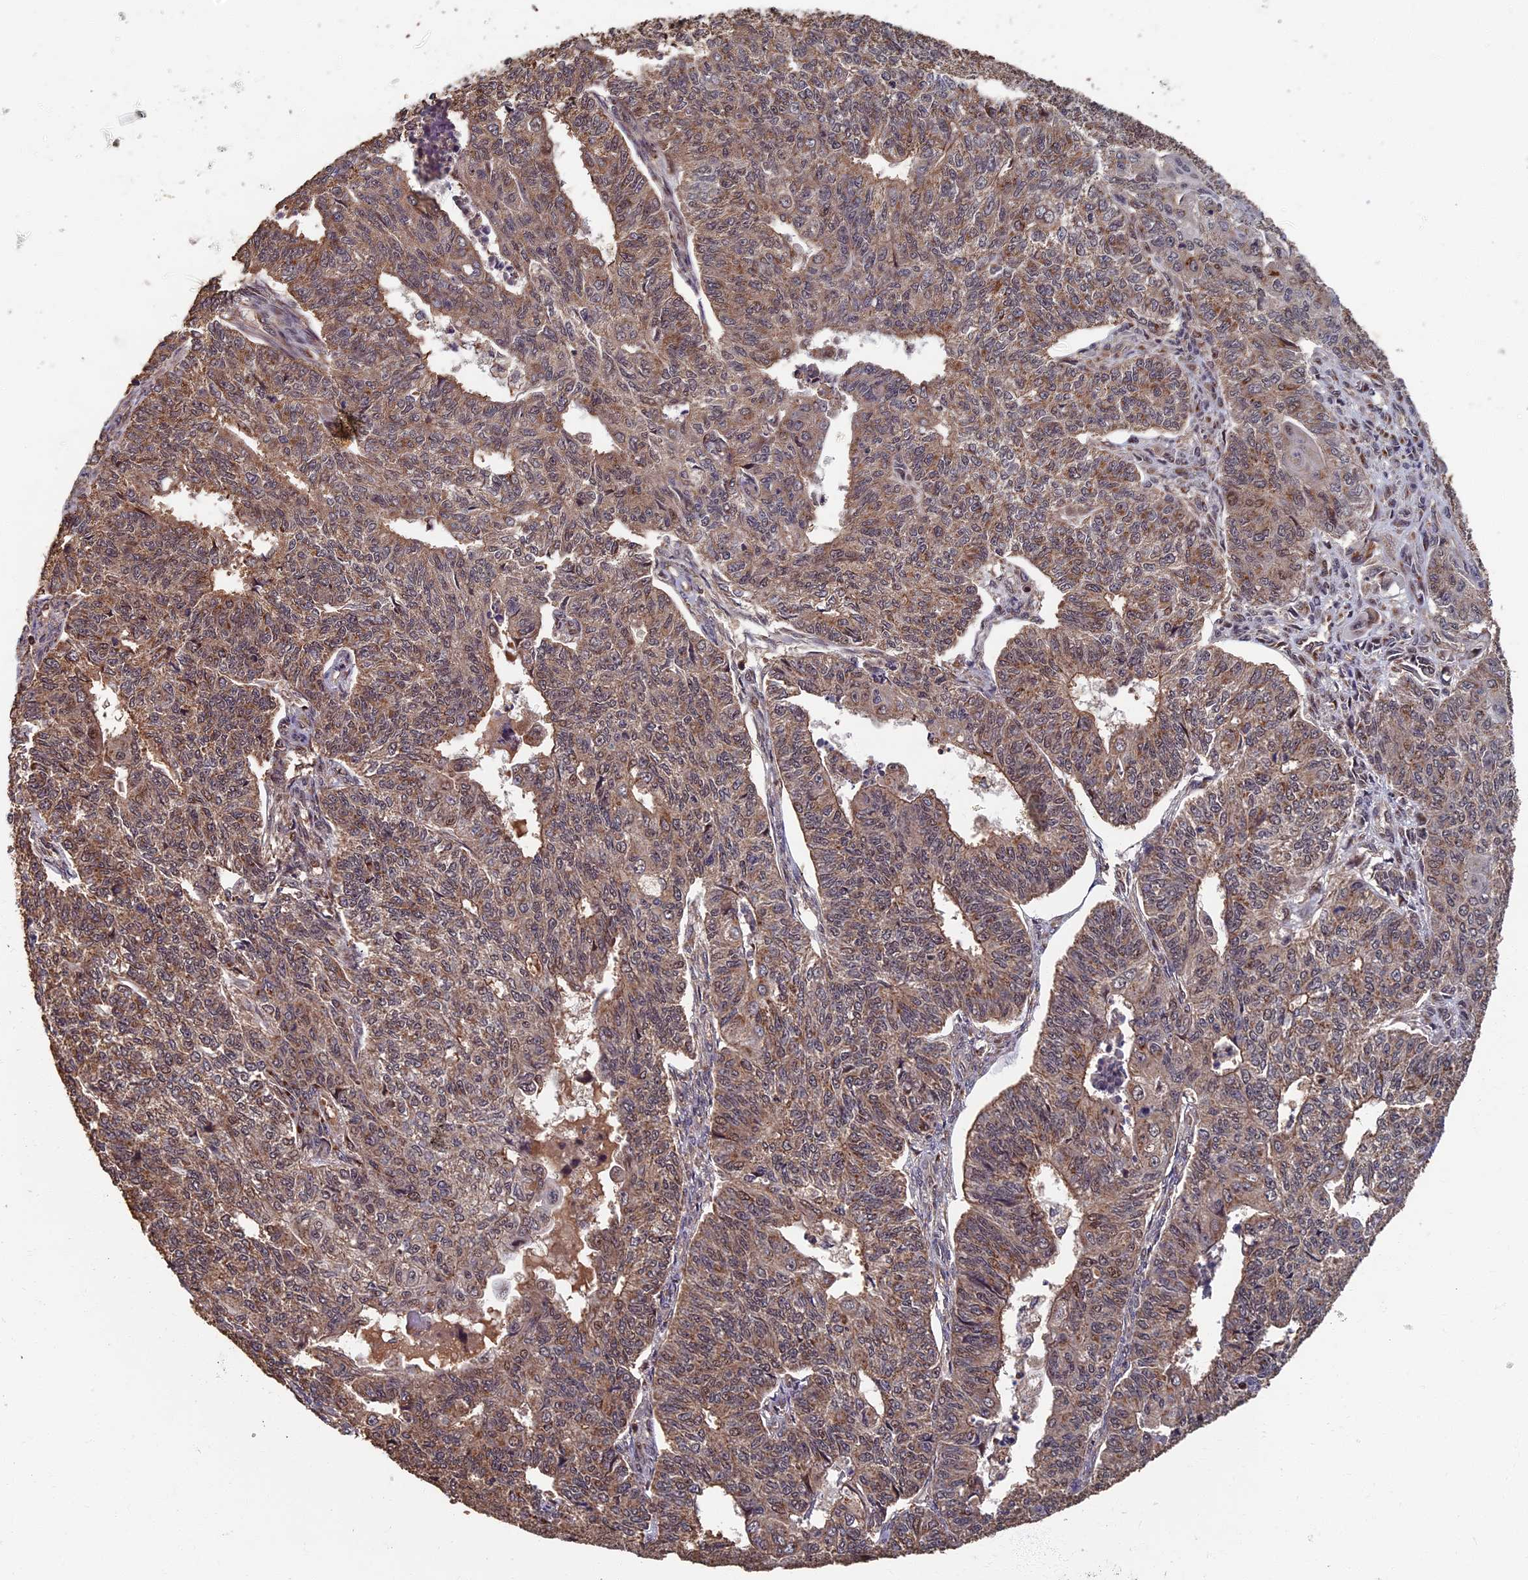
{"staining": {"intensity": "weak", "quantity": ">75%", "location": "cytoplasmic/membranous,nuclear"}, "tissue": "endometrial cancer", "cell_type": "Tumor cells", "image_type": "cancer", "snomed": [{"axis": "morphology", "description": "Adenocarcinoma, NOS"}, {"axis": "topography", "description": "Endometrium"}], "caption": "Immunohistochemical staining of endometrial cancer displays low levels of weak cytoplasmic/membranous and nuclear protein expression in about >75% of tumor cells.", "gene": "RASGRF1", "patient": {"sex": "female", "age": 32}}